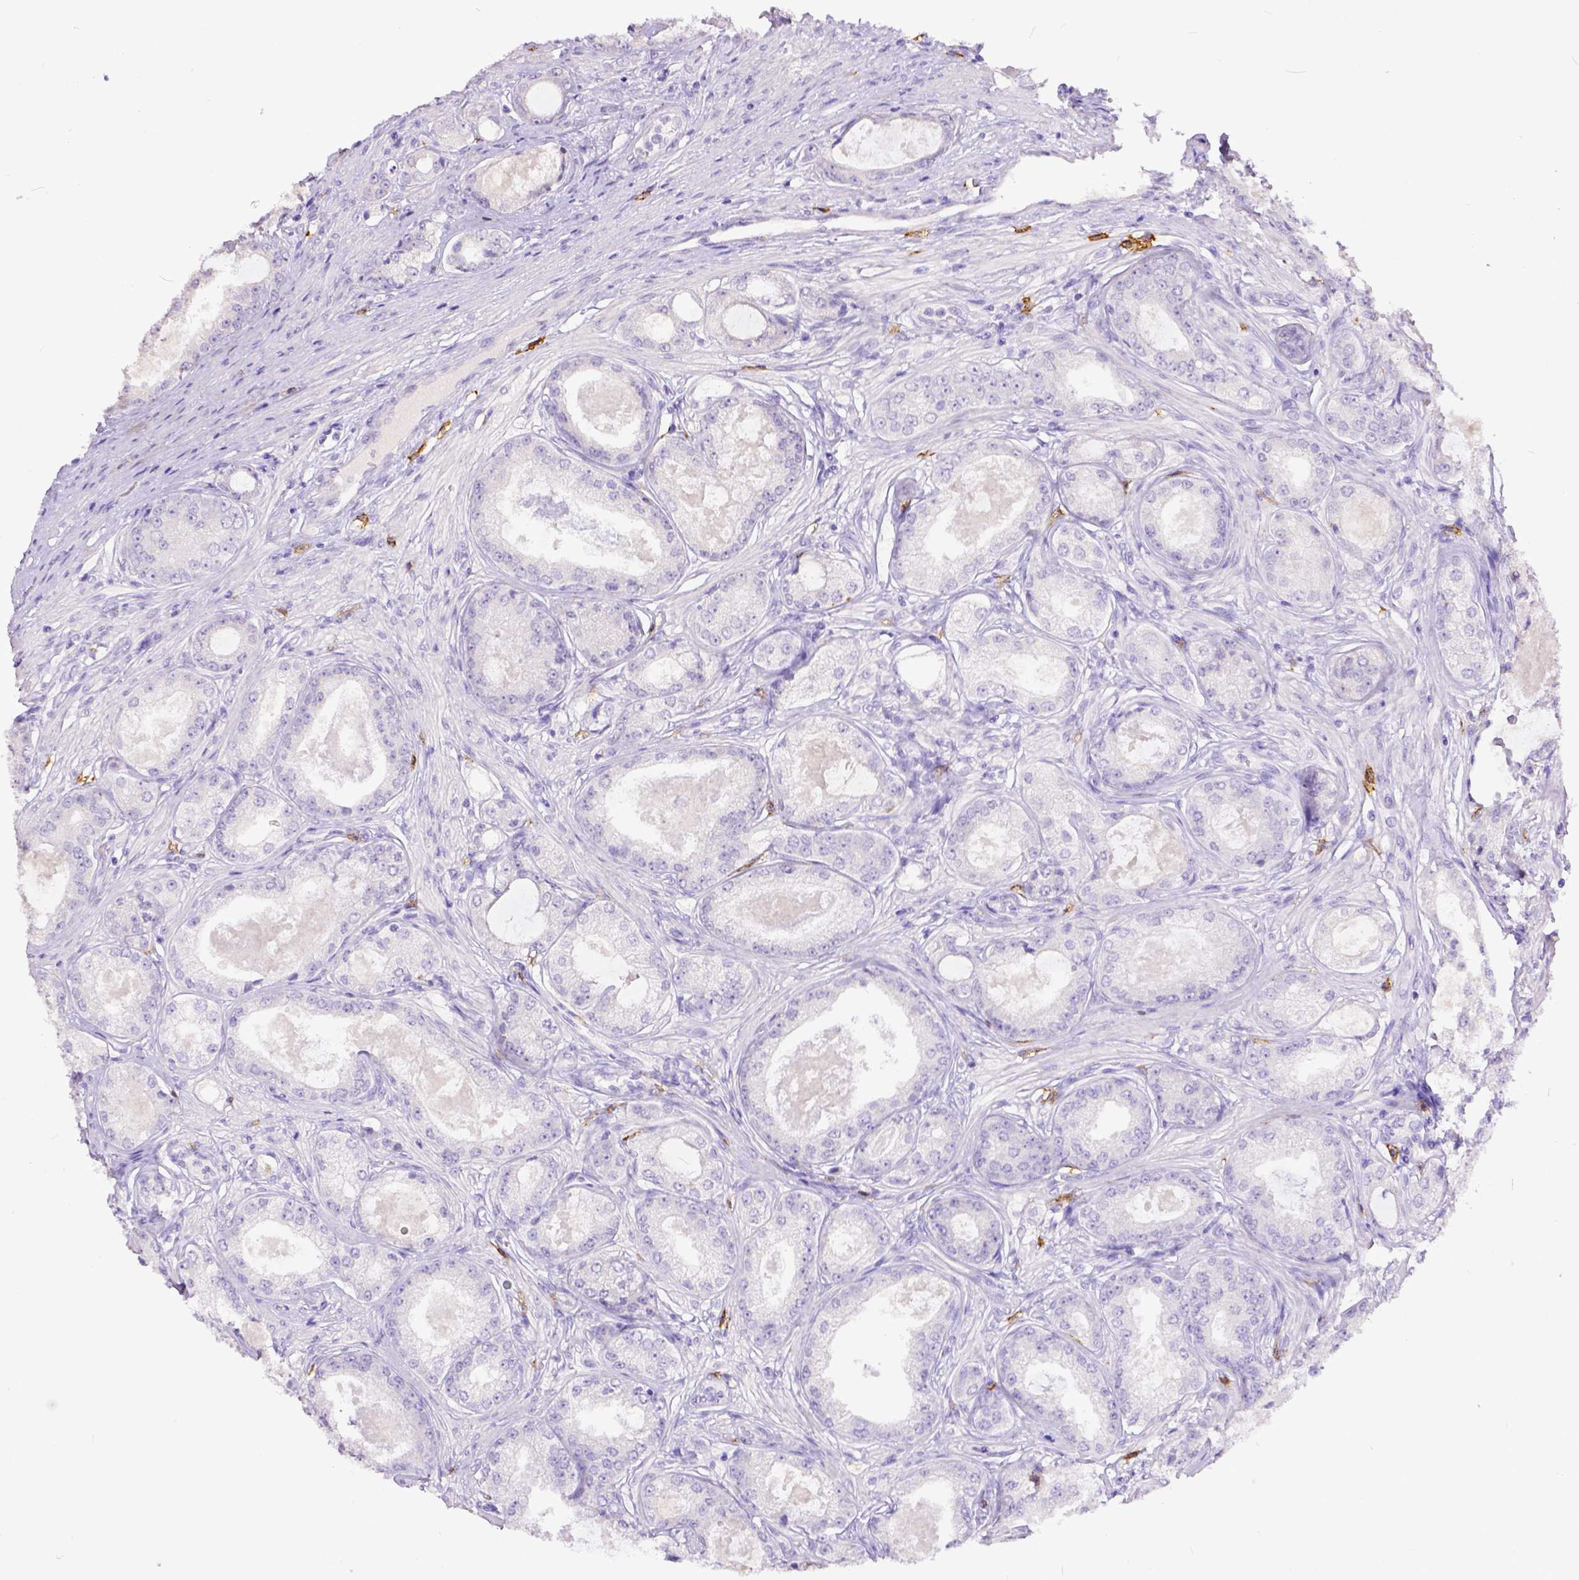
{"staining": {"intensity": "negative", "quantity": "none", "location": "none"}, "tissue": "prostate cancer", "cell_type": "Tumor cells", "image_type": "cancer", "snomed": [{"axis": "morphology", "description": "Adenocarcinoma, Low grade"}, {"axis": "topography", "description": "Prostate"}], "caption": "Human prostate low-grade adenocarcinoma stained for a protein using IHC exhibits no staining in tumor cells.", "gene": "KIT", "patient": {"sex": "male", "age": 68}}